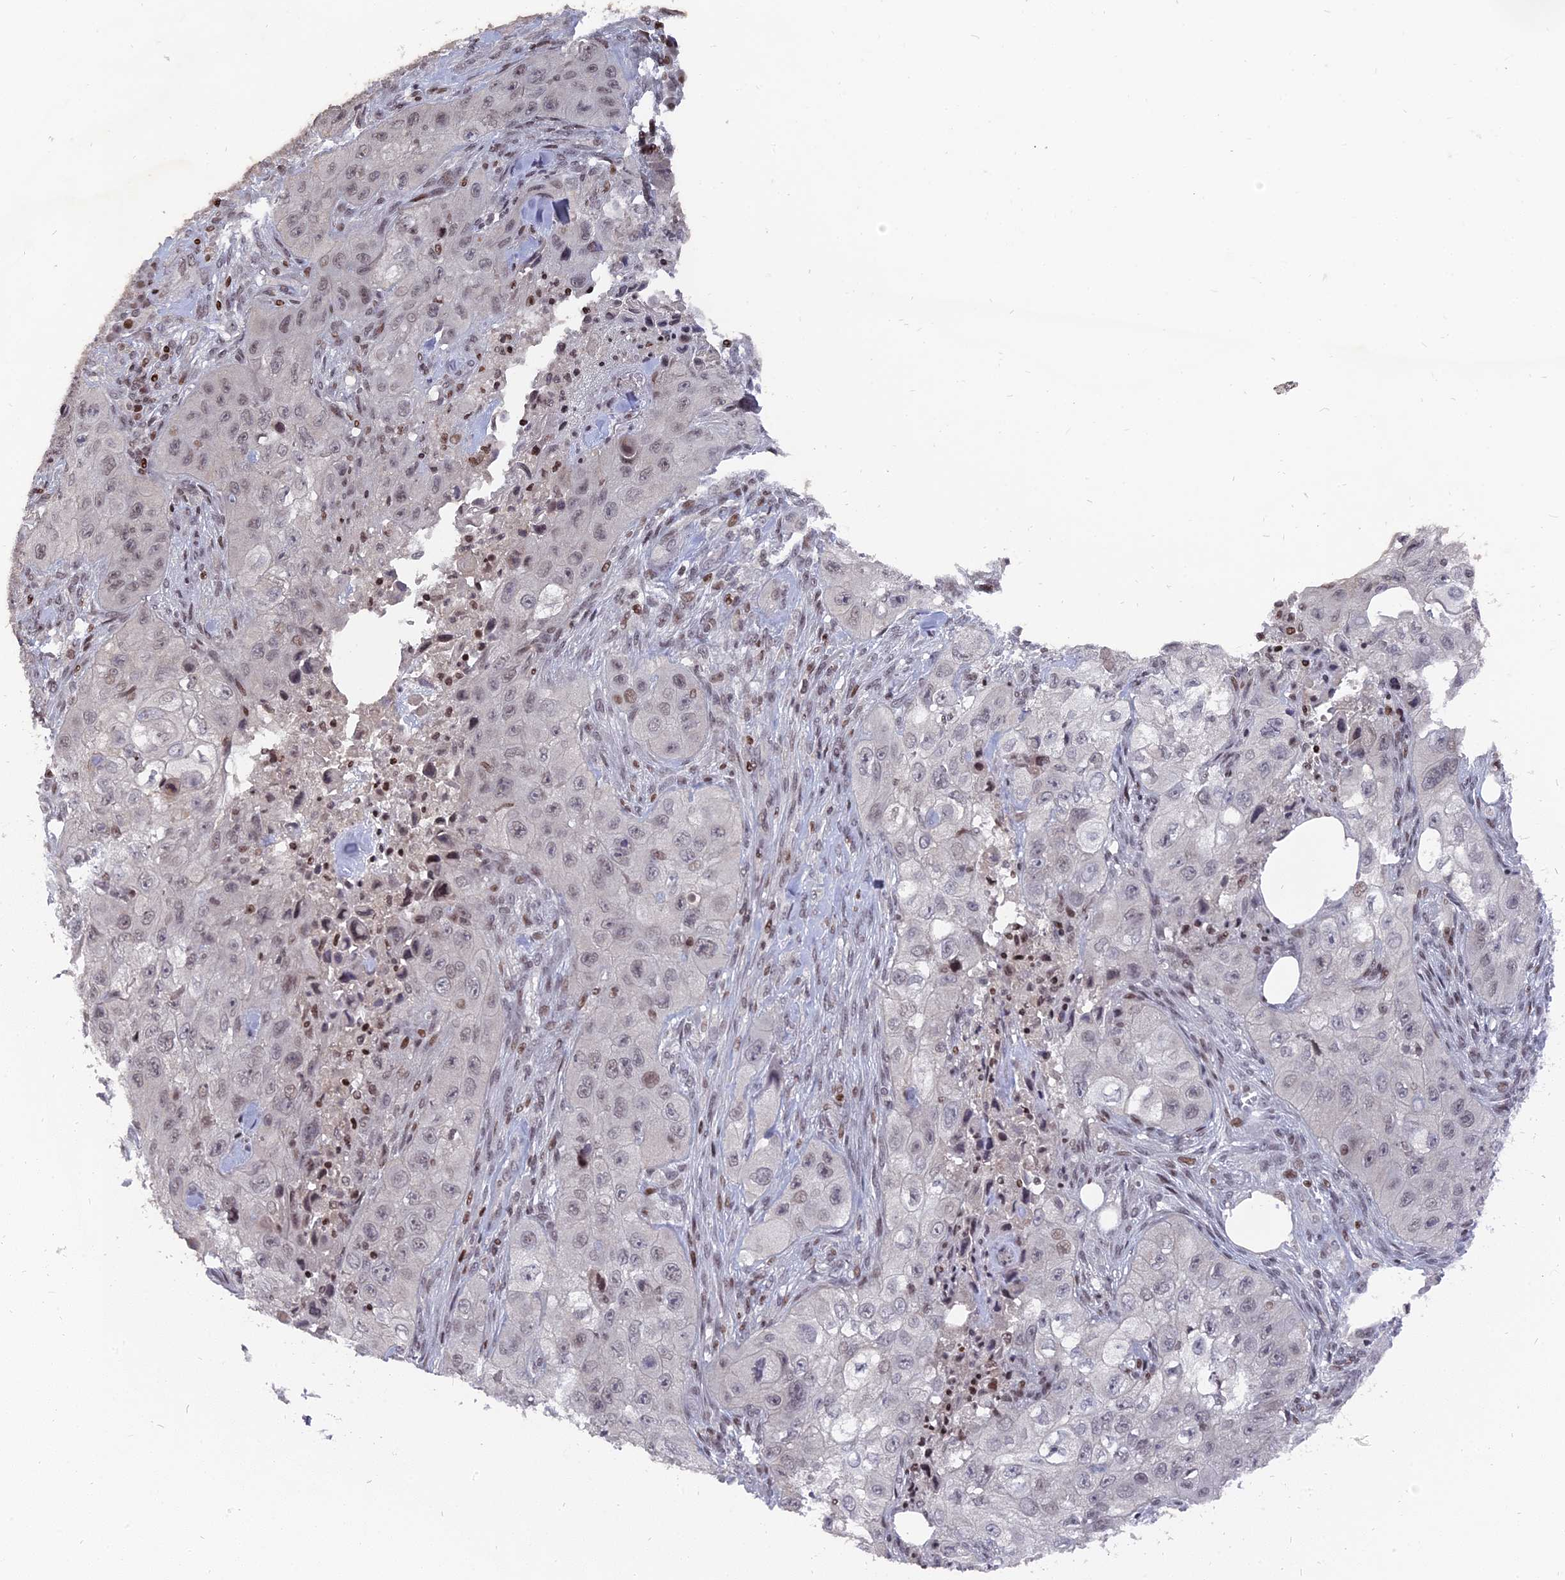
{"staining": {"intensity": "negative", "quantity": "none", "location": "none"}, "tissue": "skin cancer", "cell_type": "Tumor cells", "image_type": "cancer", "snomed": [{"axis": "morphology", "description": "Squamous cell carcinoma, NOS"}, {"axis": "topography", "description": "Skin"}, {"axis": "topography", "description": "Subcutis"}], "caption": "There is no significant expression in tumor cells of skin squamous cell carcinoma. (Immunohistochemistry (ihc), brightfield microscopy, high magnification).", "gene": "NR1H3", "patient": {"sex": "male", "age": 73}}